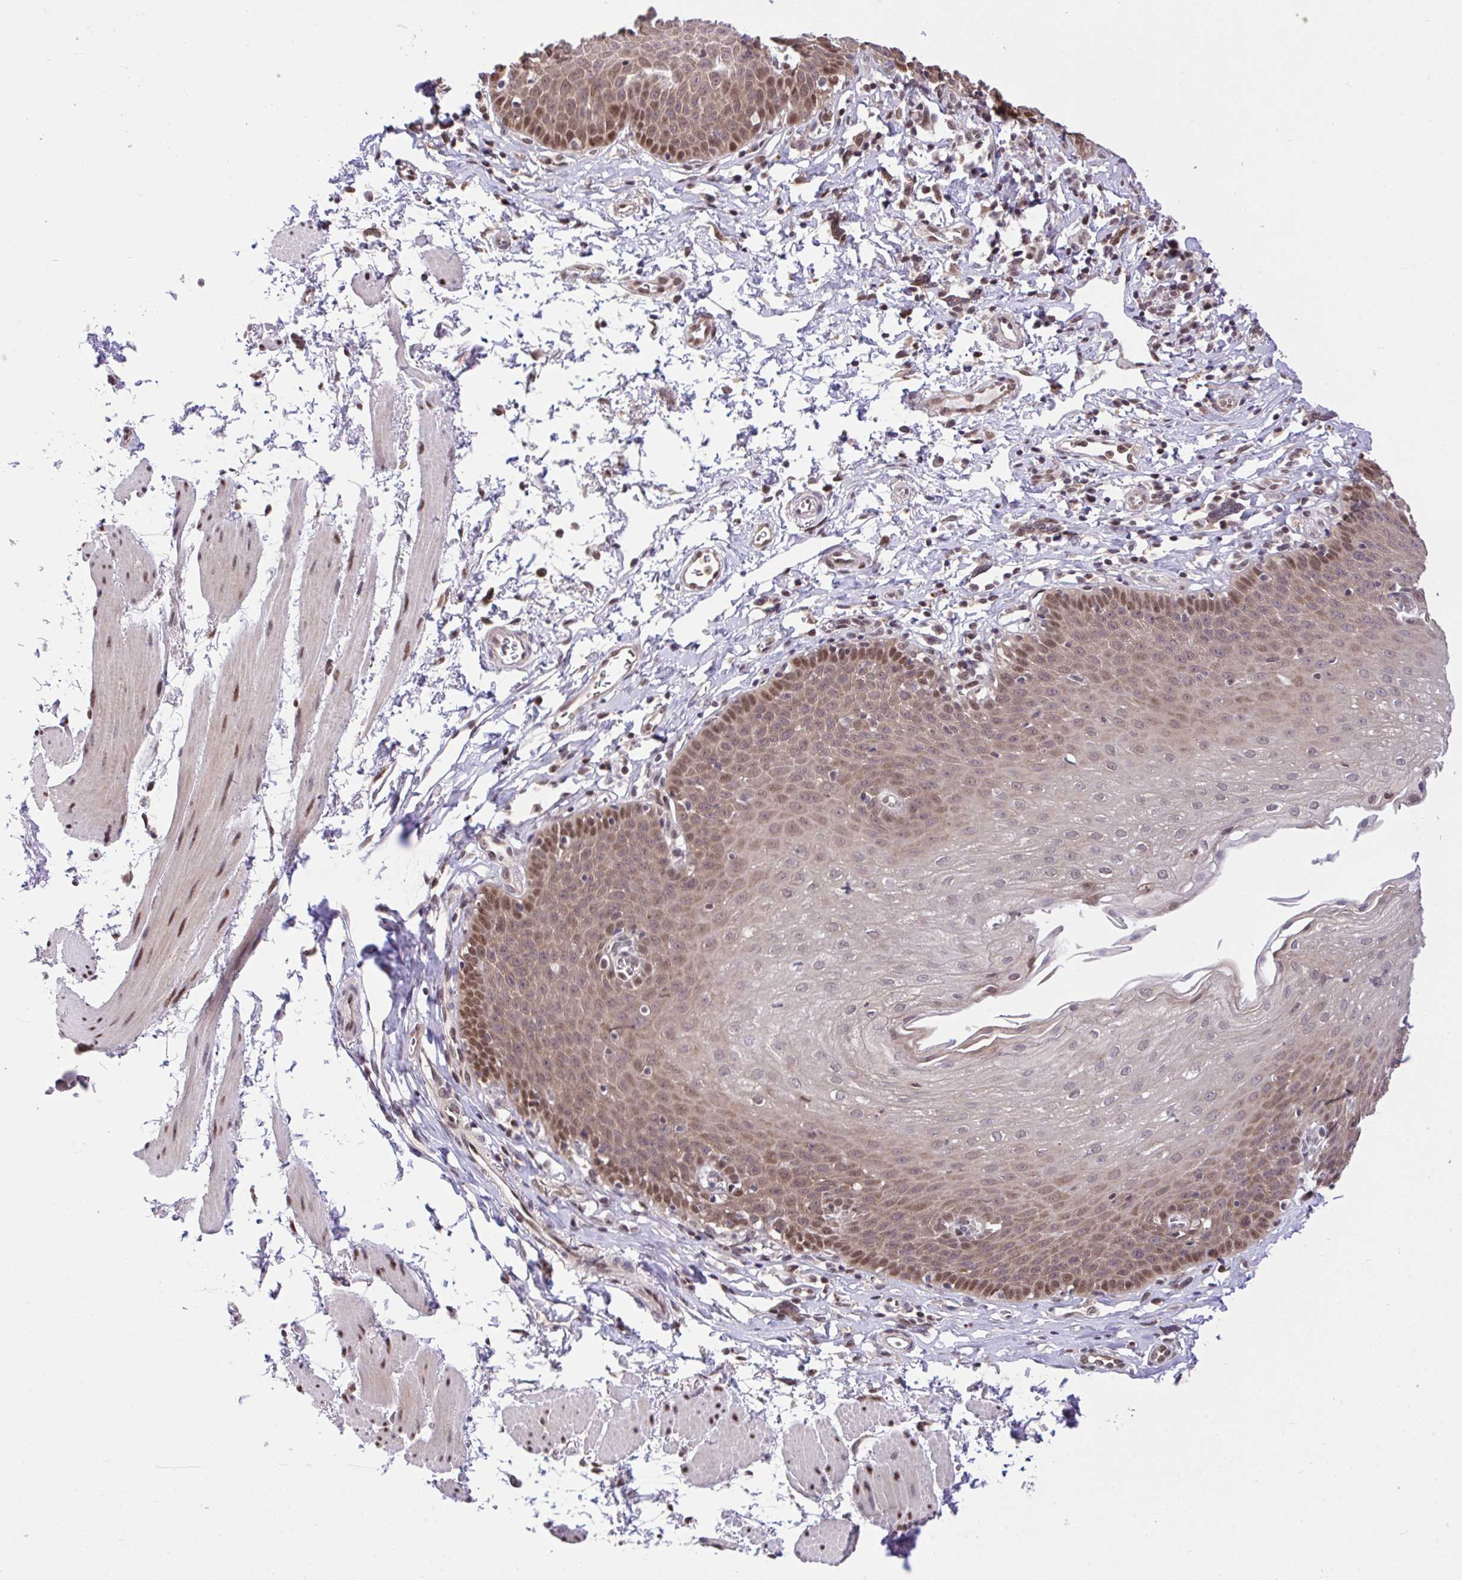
{"staining": {"intensity": "moderate", "quantity": "25%-75%", "location": "nuclear"}, "tissue": "esophagus", "cell_type": "Squamous epithelial cells", "image_type": "normal", "snomed": [{"axis": "morphology", "description": "Normal tissue, NOS"}, {"axis": "topography", "description": "Esophagus"}], "caption": "Esophagus stained with DAB (3,3'-diaminobenzidine) immunohistochemistry (IHC) reveals medium levels of moderate nuclear expression in about 25%-75% of squamous epithelial cells. The staining was performed using DAB, with brown indicating positive protein expression. Nuclei are stained blue with hematoxylin.", "gene": "GLIS3", "patient": {"sex": "female", "age": 81}}